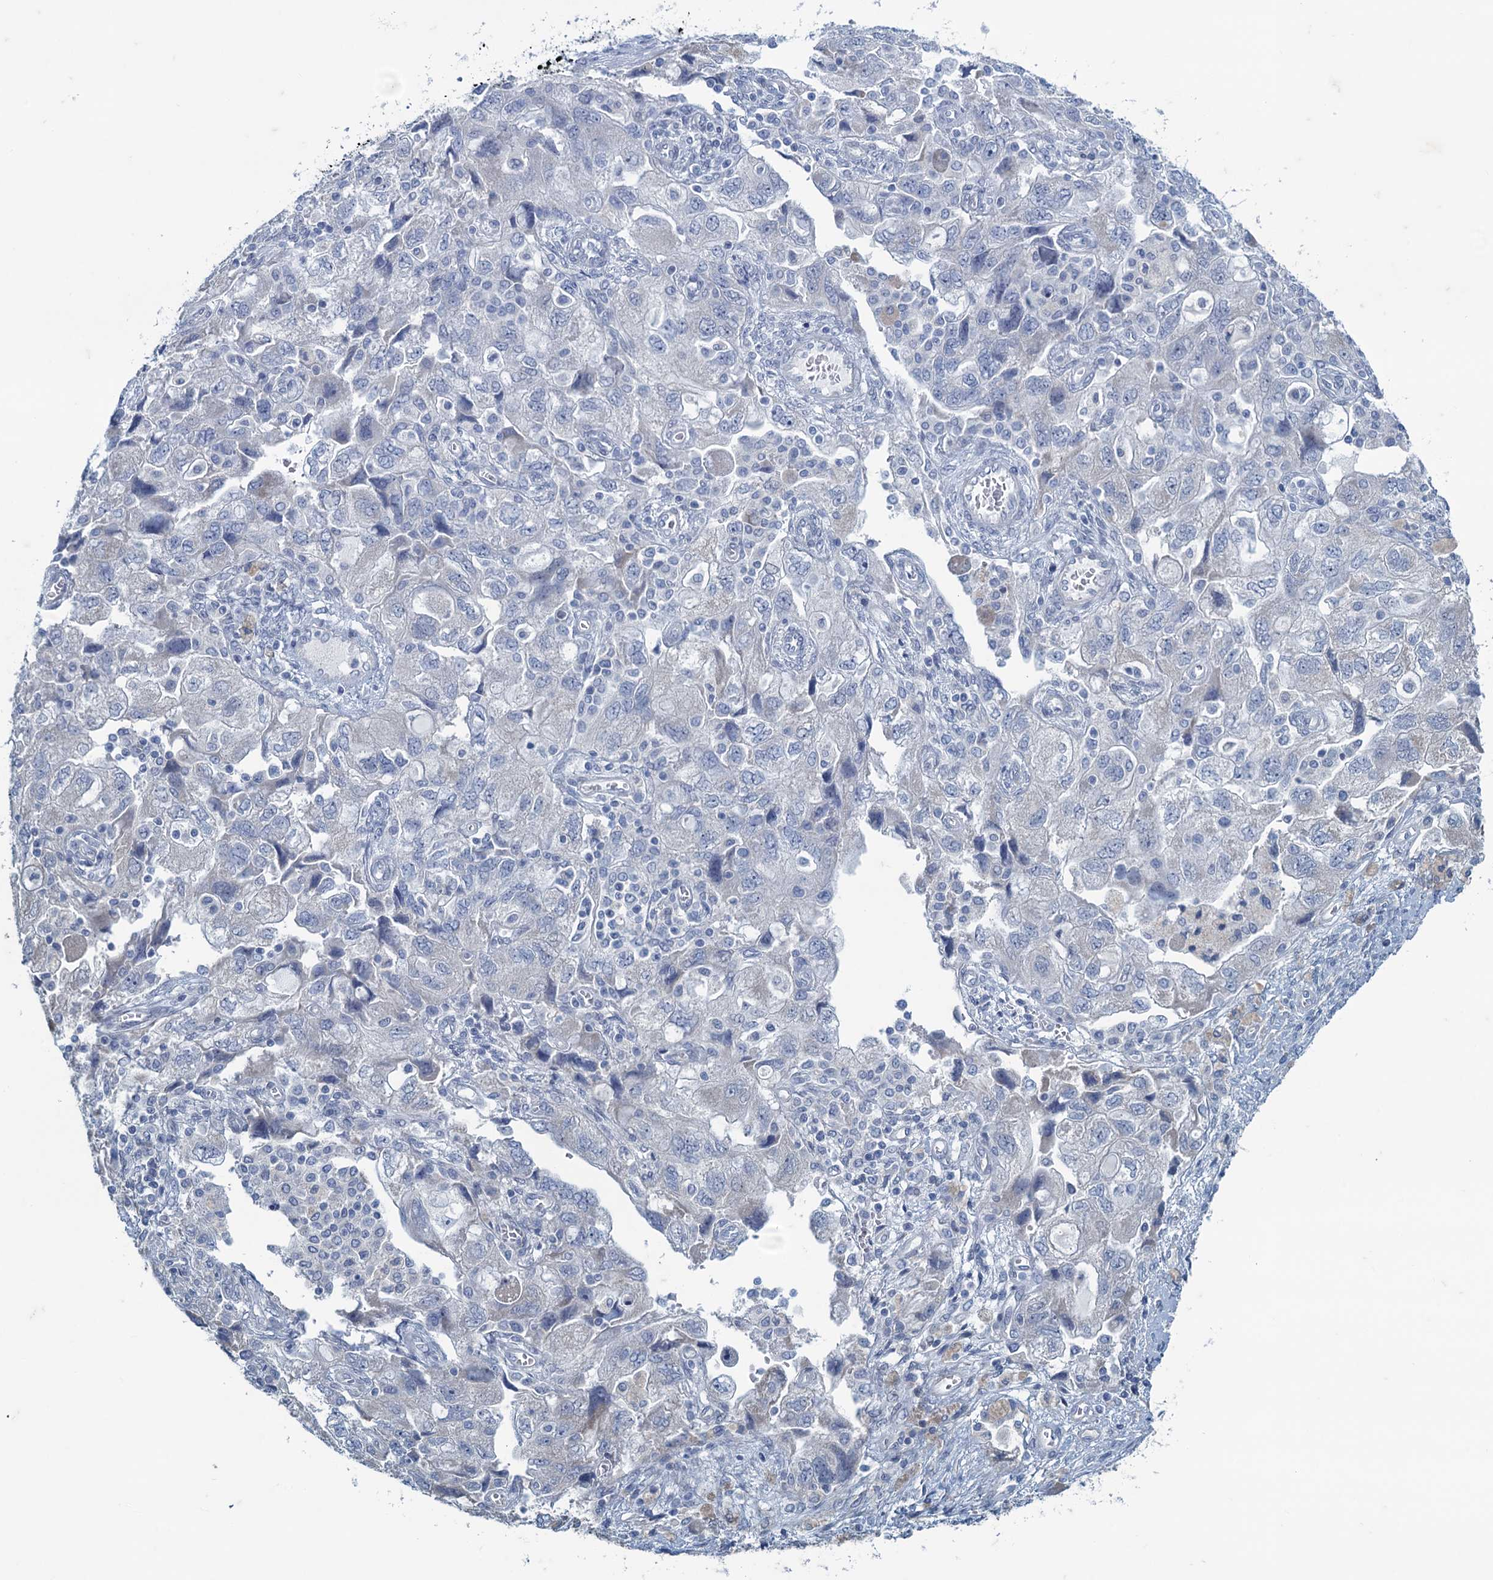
{"staining": {"intensity": "negative", "quantity": "none", "location": "none"}, "tissue": "ovarian cancer", "cell_type": "Tumor cells", "image_type": "cancer", "snomed": [{"axis": "morphology", "description": "Carcinoma, NOS"}, {"axis": "morphology", "description": "Cystadenocarcinoma, serous, NOS"}, {"axis": "topography", "description": "Ovary"}], "caption": "There is no significant staining in tumor cells of ovarian cancer (carcinoma). (DAB (3,3'-diaminobenzidine) immunohistochemistry, high magnification).", "gene": "MAP1LC3A", "patient": {"sex": "female", "age": 69}}